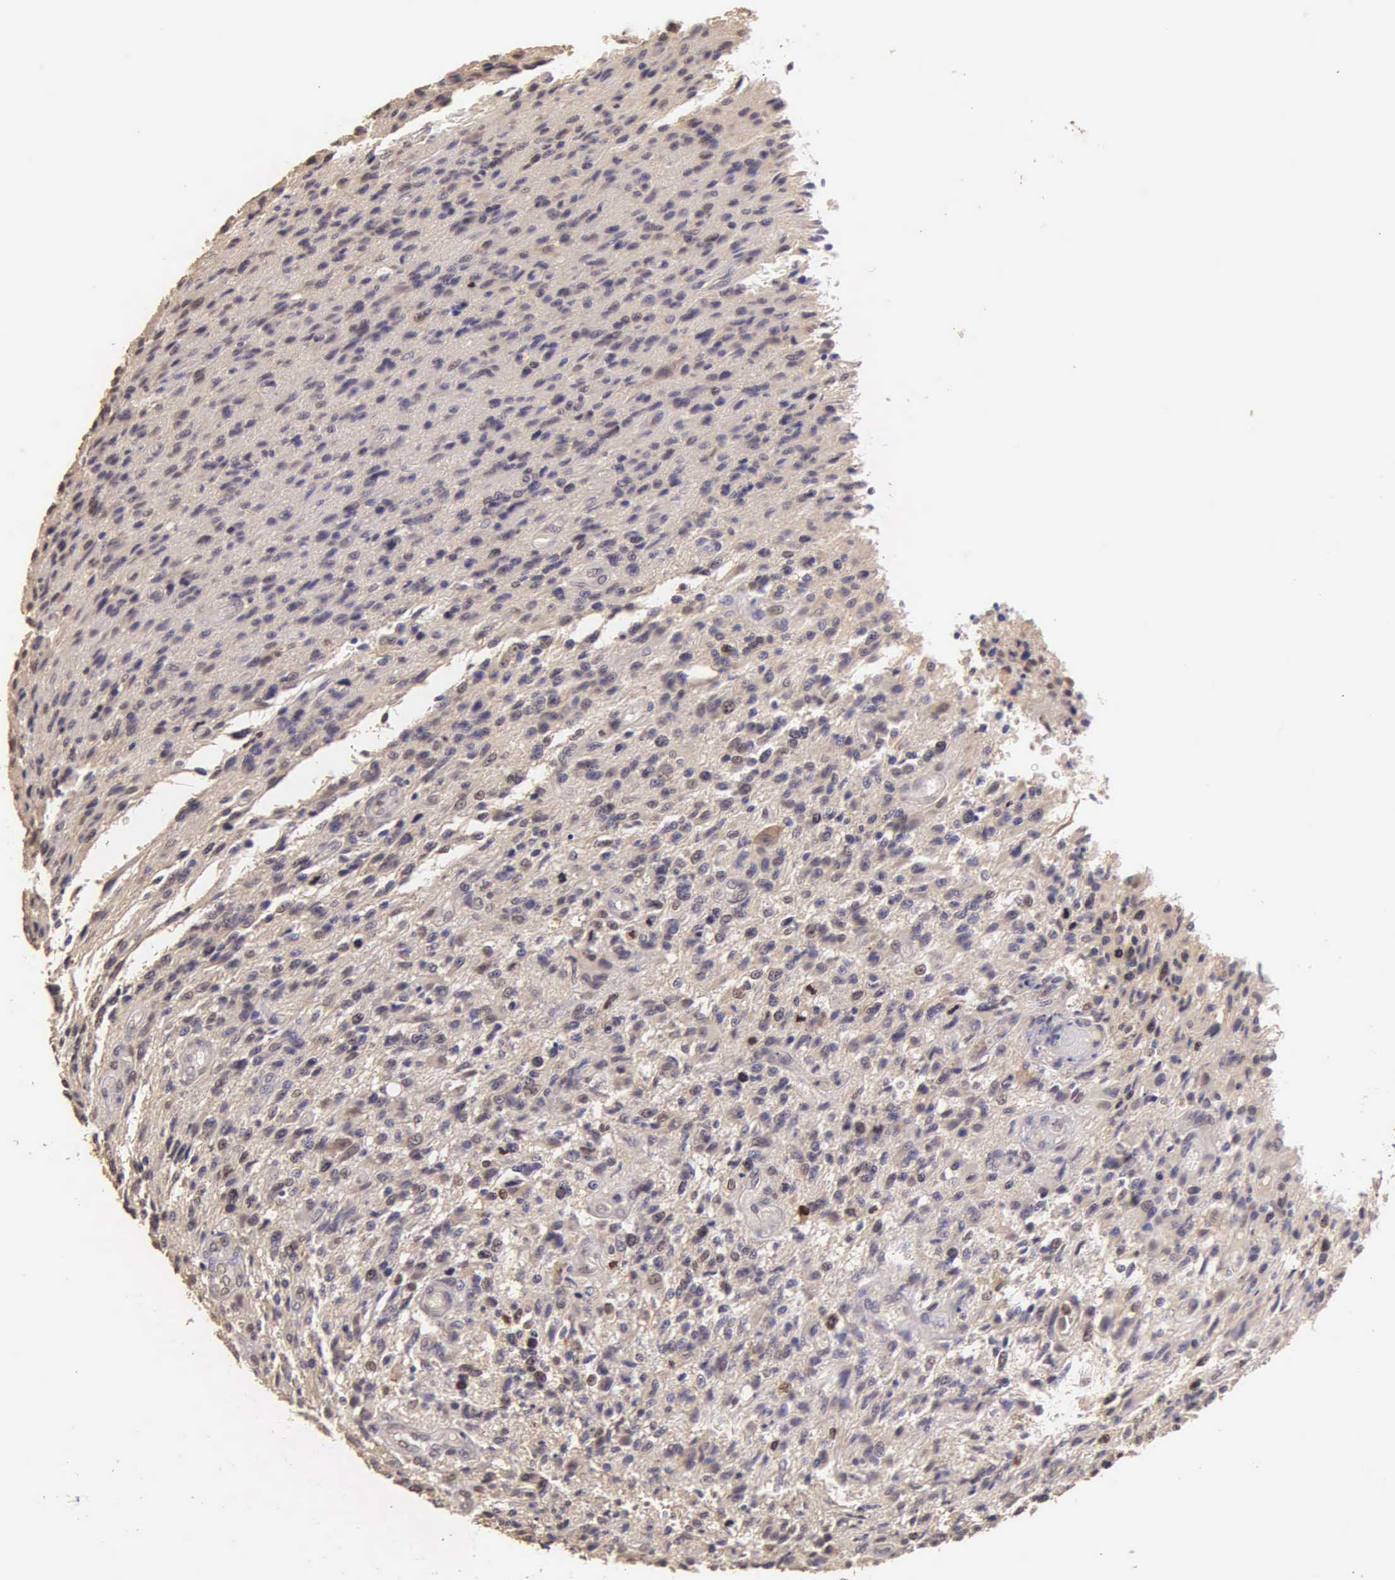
{"staining": {"intensity": "moderate", "quantity": "<25%", "location": "nuclear"}, "tissue": "glioma", "cell_type": "Tumor cells", "image_type": "cancer", "snomed": [{"axis": "morphology", "description": "Glioma, malignant, High grade"}, {"axis": "topography", "description": "Brain"}], "caption": "A histopathology image showing moderate nuclear staining in about <25% of tumor cells in malignant glioma (high-grade), as visualized by brown immunohistochemical staining.", "gene": "MKI67", "patient": {"sex": "male", "age": 36}}